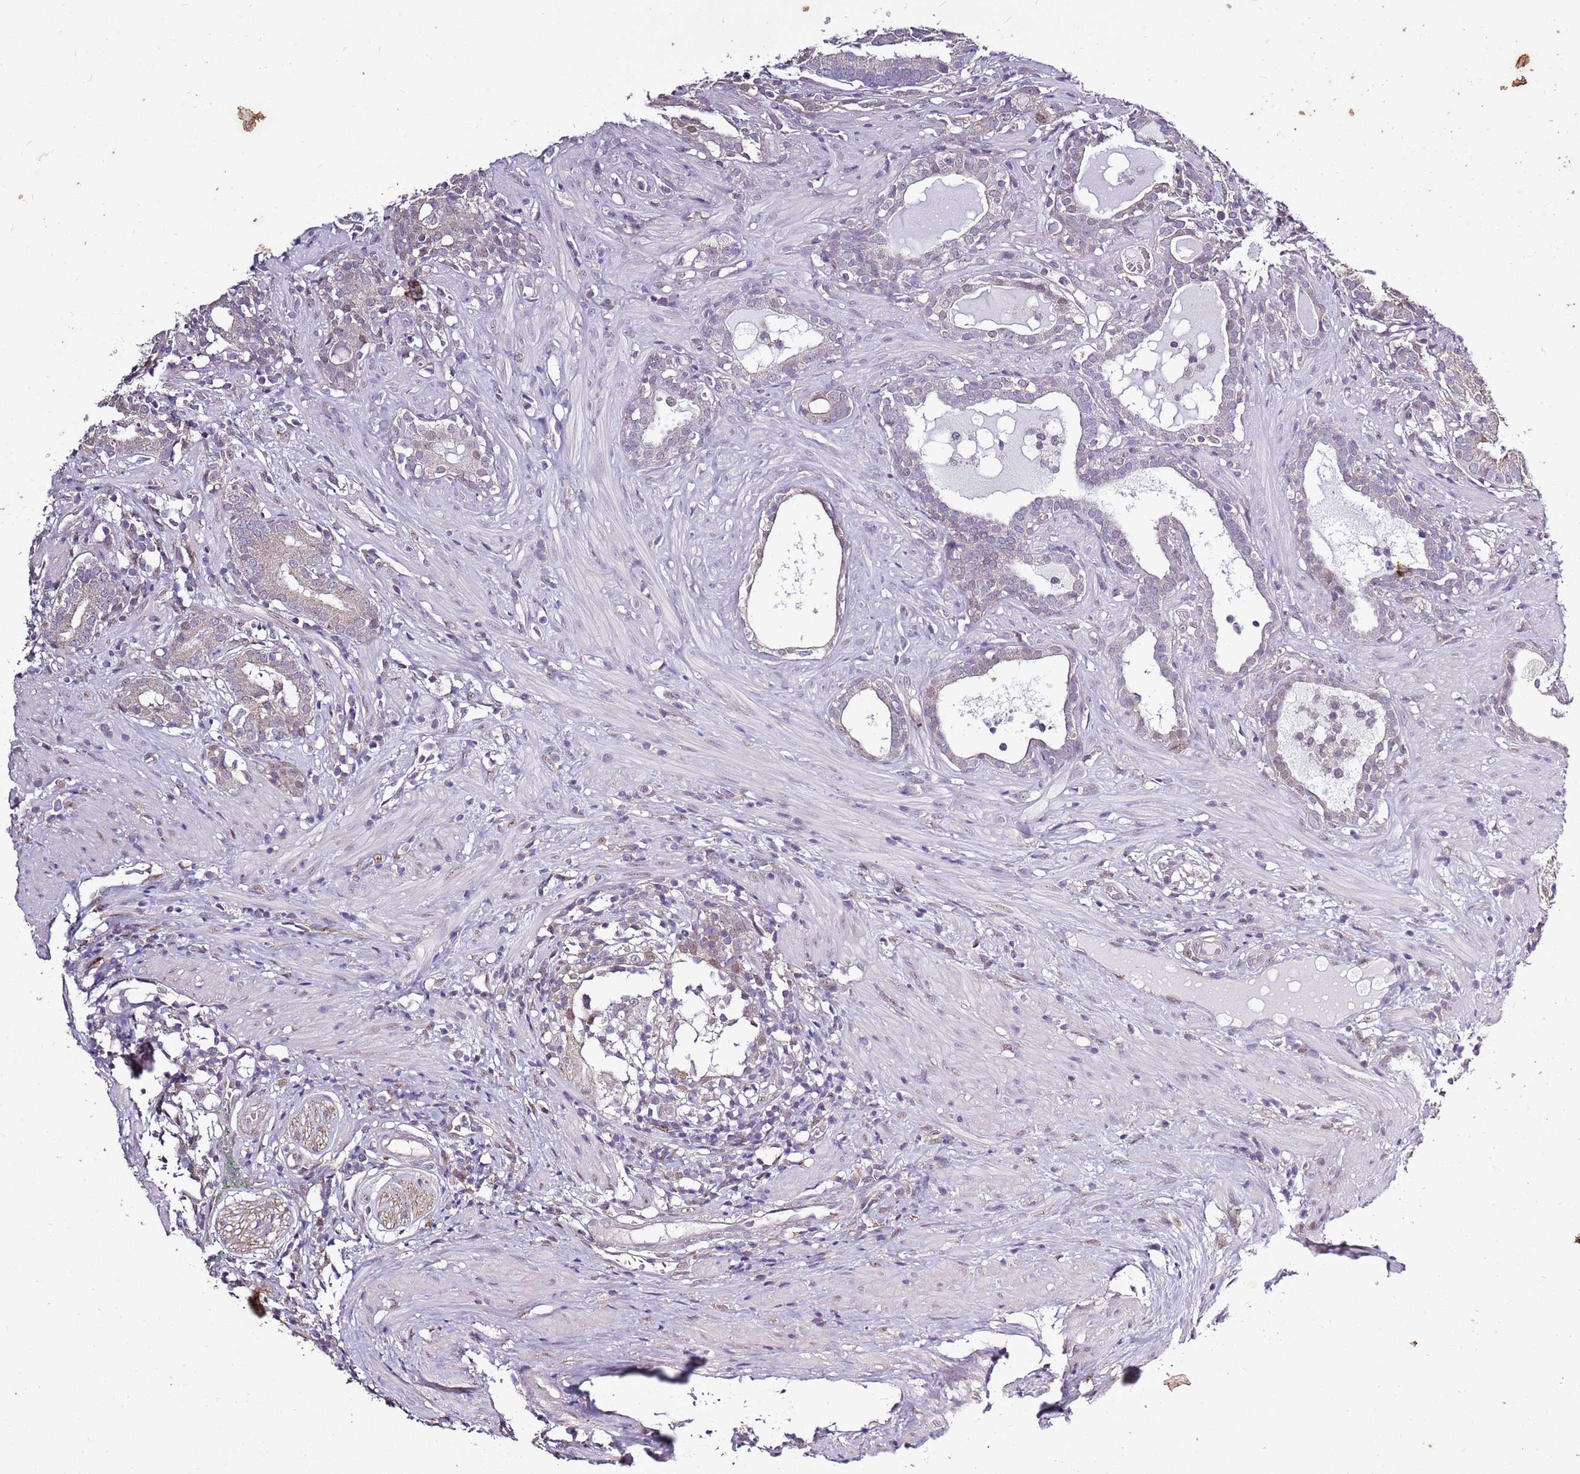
{"staining": {"intensity": "weak", "quantity": "<25%", "location": "cytoplasmic/membranous"}, "tissue": "prostate cancer", "cell_type": "Tumor cells", "image_type": "cancer", "snomed": [{"axis": "morphology", "description": "Adenocarcinoma, High grade"}, {"axis": "topography", "description": "Prostate"}], "caption": "IHC histopathology image of human adenocarcinoma (high-grade) (prostate) stained for a protein (brown), which demonstrates no staining in tumor cells.", "gene": "CAPN9", "patient": {"sex": "male", "age": 67}}